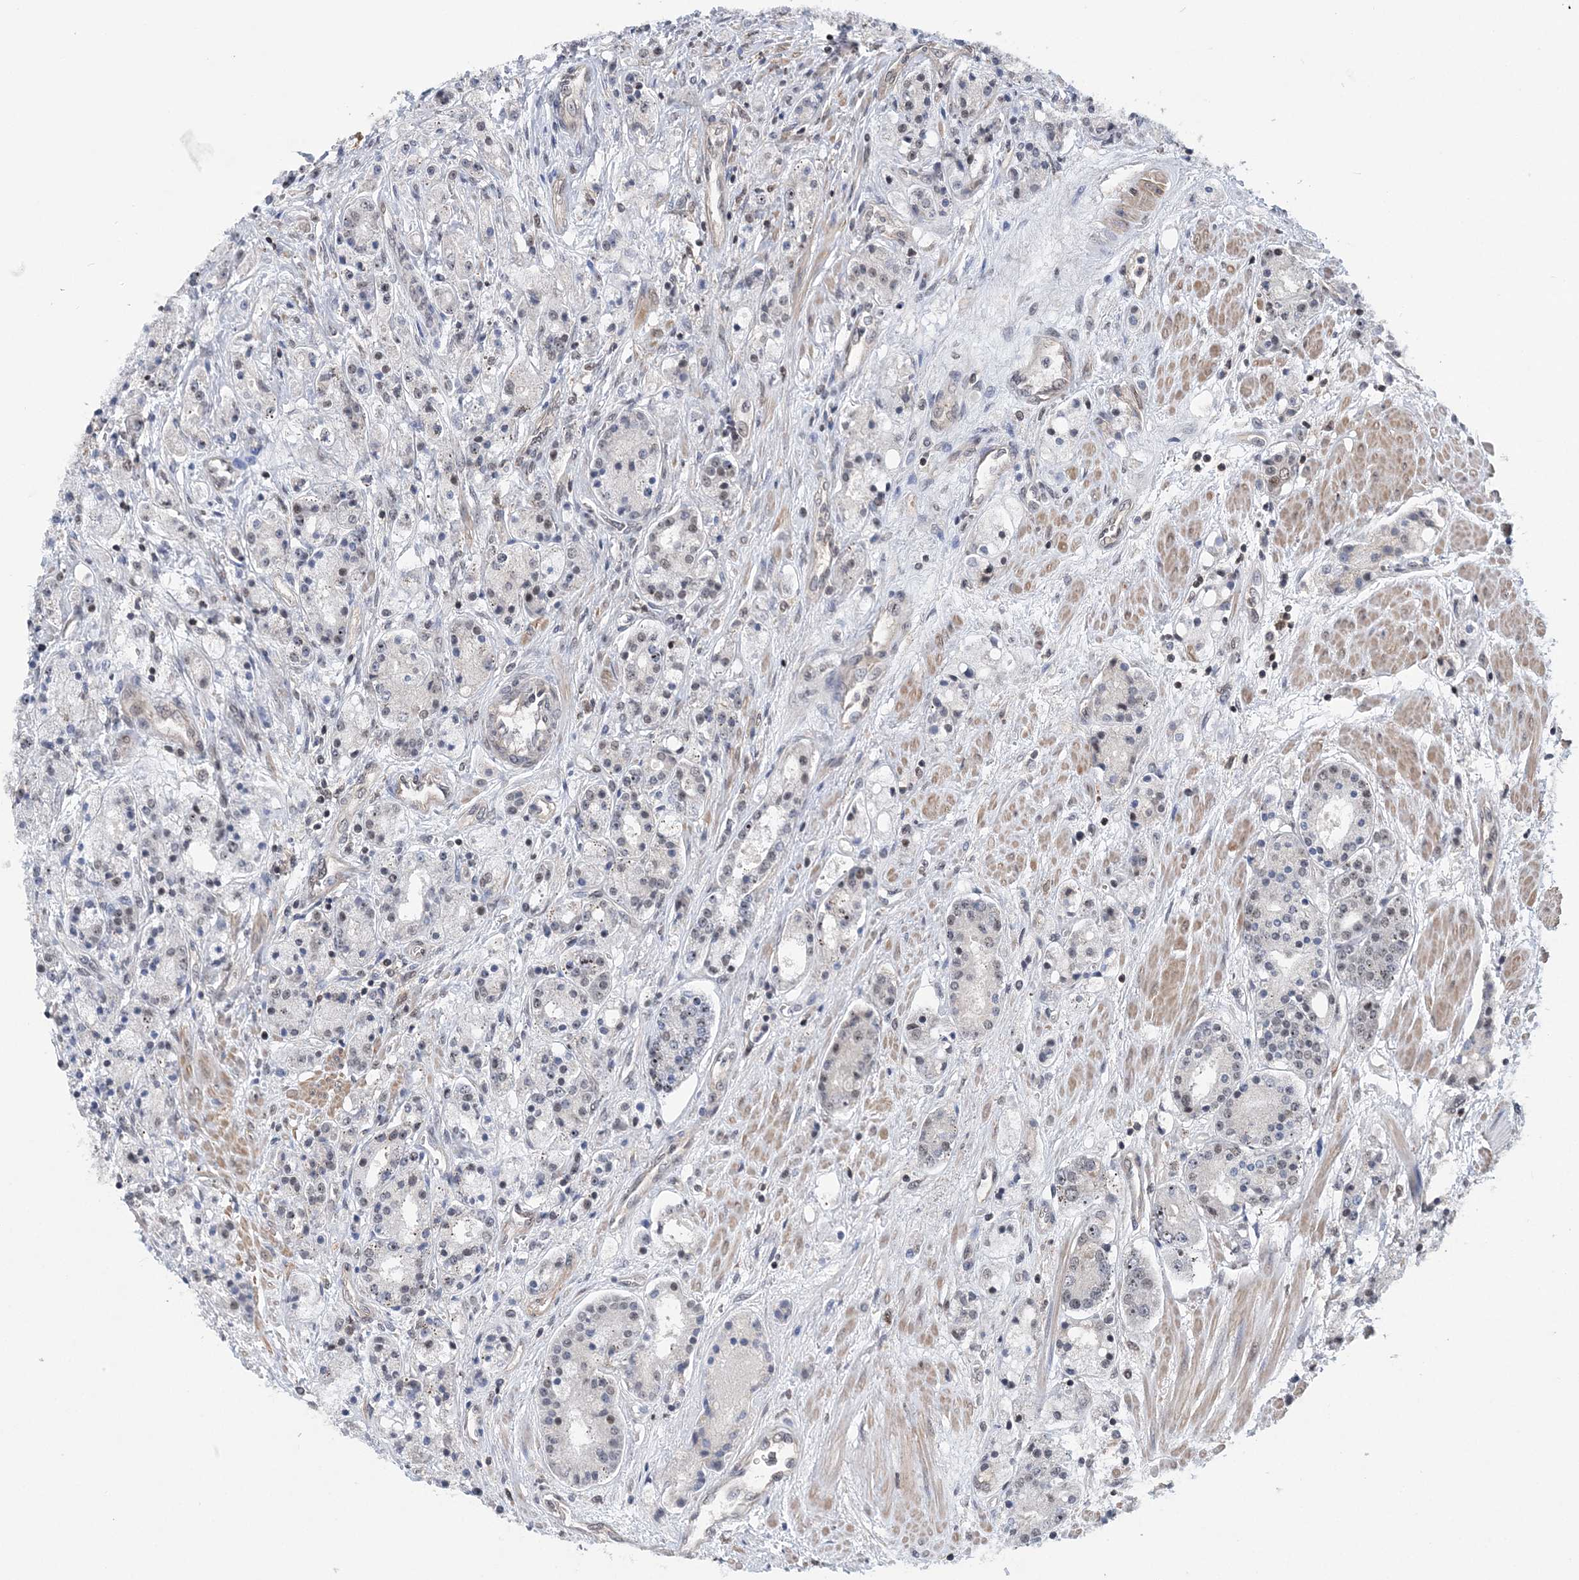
{"staining": {"intensity": "negative", "quantity": "none", "location": "none"}, "tissue": "prostate cancer", "cell_type": "Tumor cells", "image_type": "cancer", "snomed": [{"axis": "morphology", "description": "Adenocarcinoma, High grade"}, {"axis": "topography", "description": "Prostate"}], "caption": "Tumor cells show no significant protein positivity in prostate cancer (high-grade adenocarcinoma).", "gene": "CCDC152", "patient": {"sex": "male", "age": 60}}